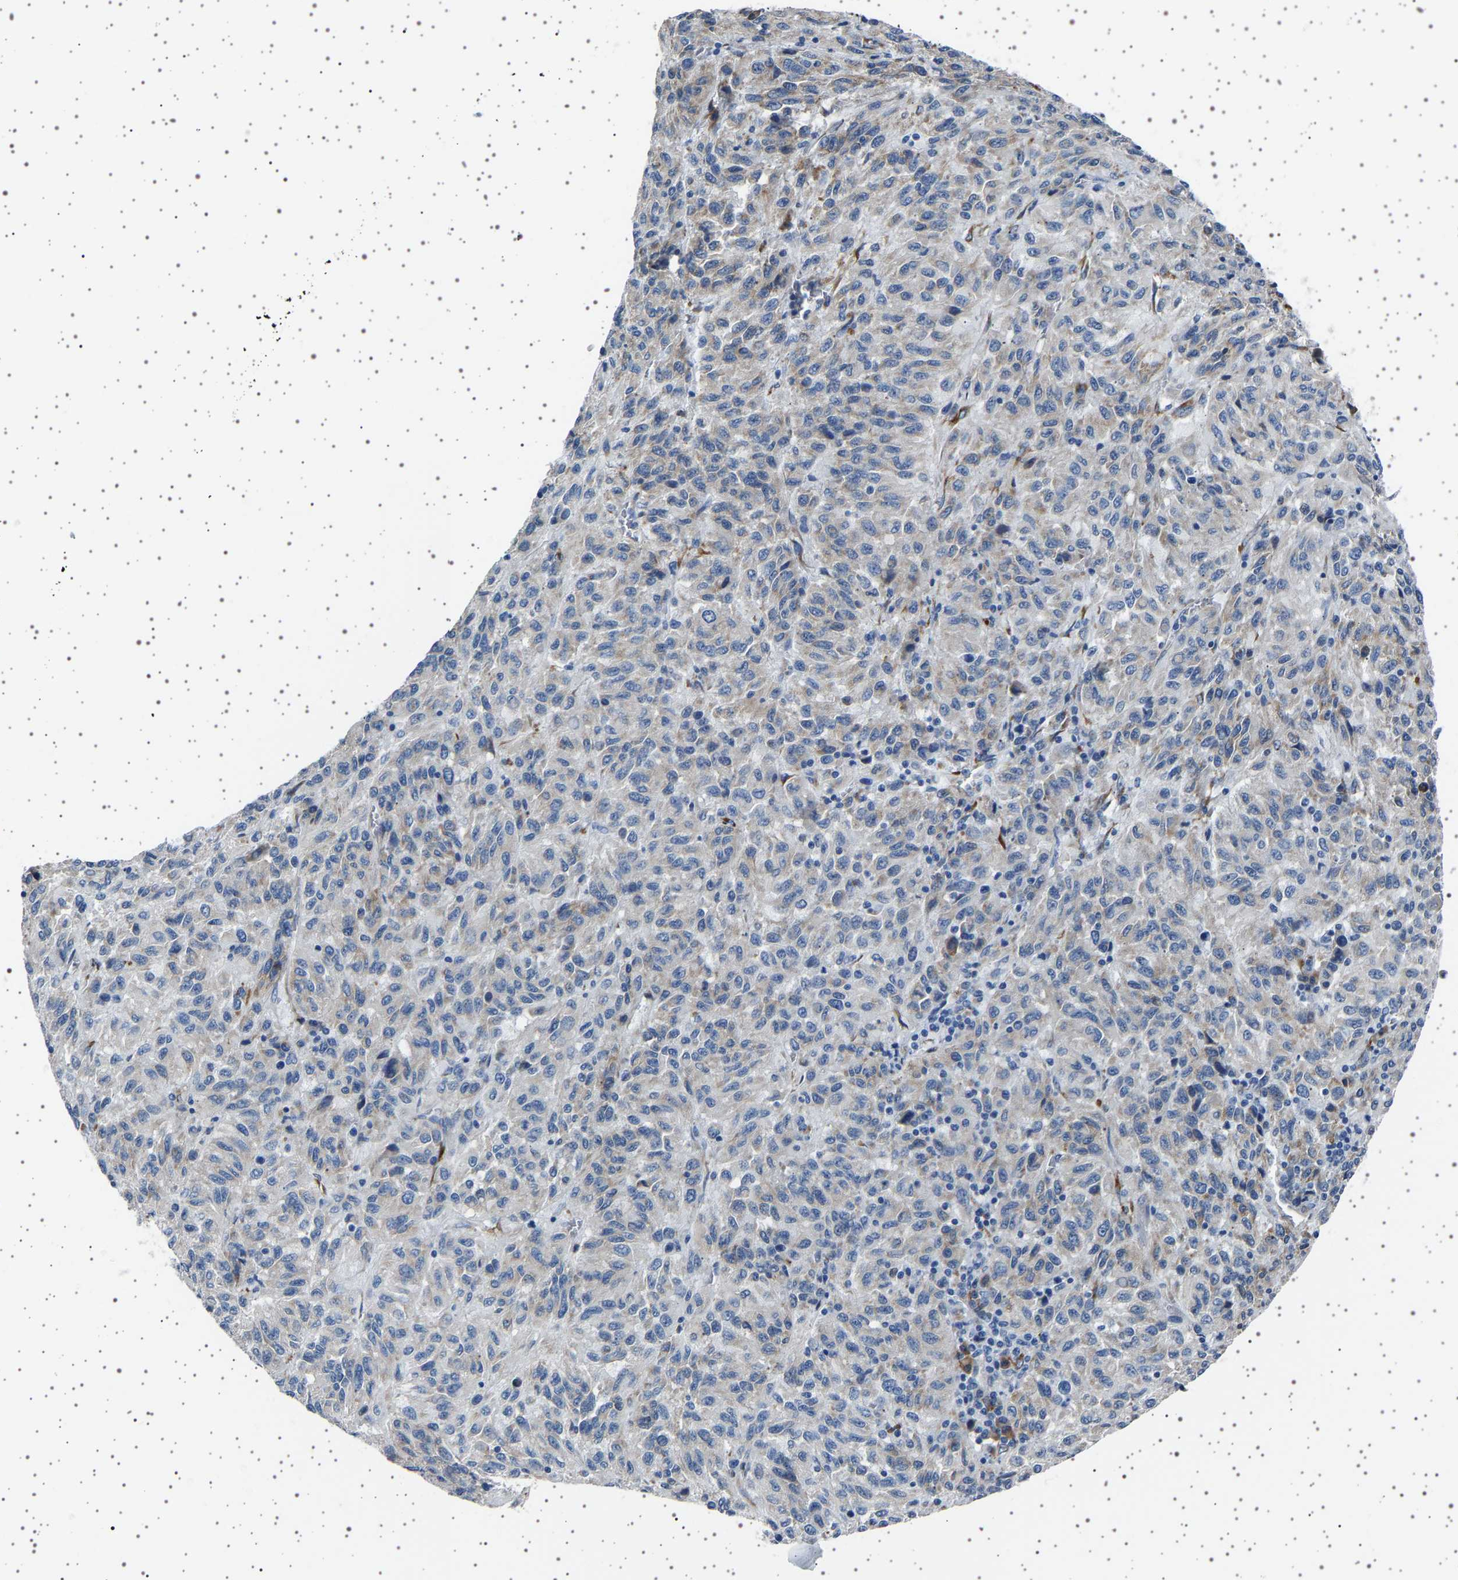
{"staining": {"intensity": "weak", "quantity": "<25%", "location": "cytoplasmic/membranous"}, "tissue": "melanoma", "cell_type": "Tumor cells", "image_type": "cancer", "snomed": [{"axis": "morphology", "description": "Malignant melanoma, Metastatic site"}, {"axis": "topography", "description": "Lung"}], "caption": "Immunohistochemical staining of malignant melanoma (metastatic site) reveals no significant expression in tumor cells.", "gene": "FTCD", "patient": {"sex": "male", "age": 64}}